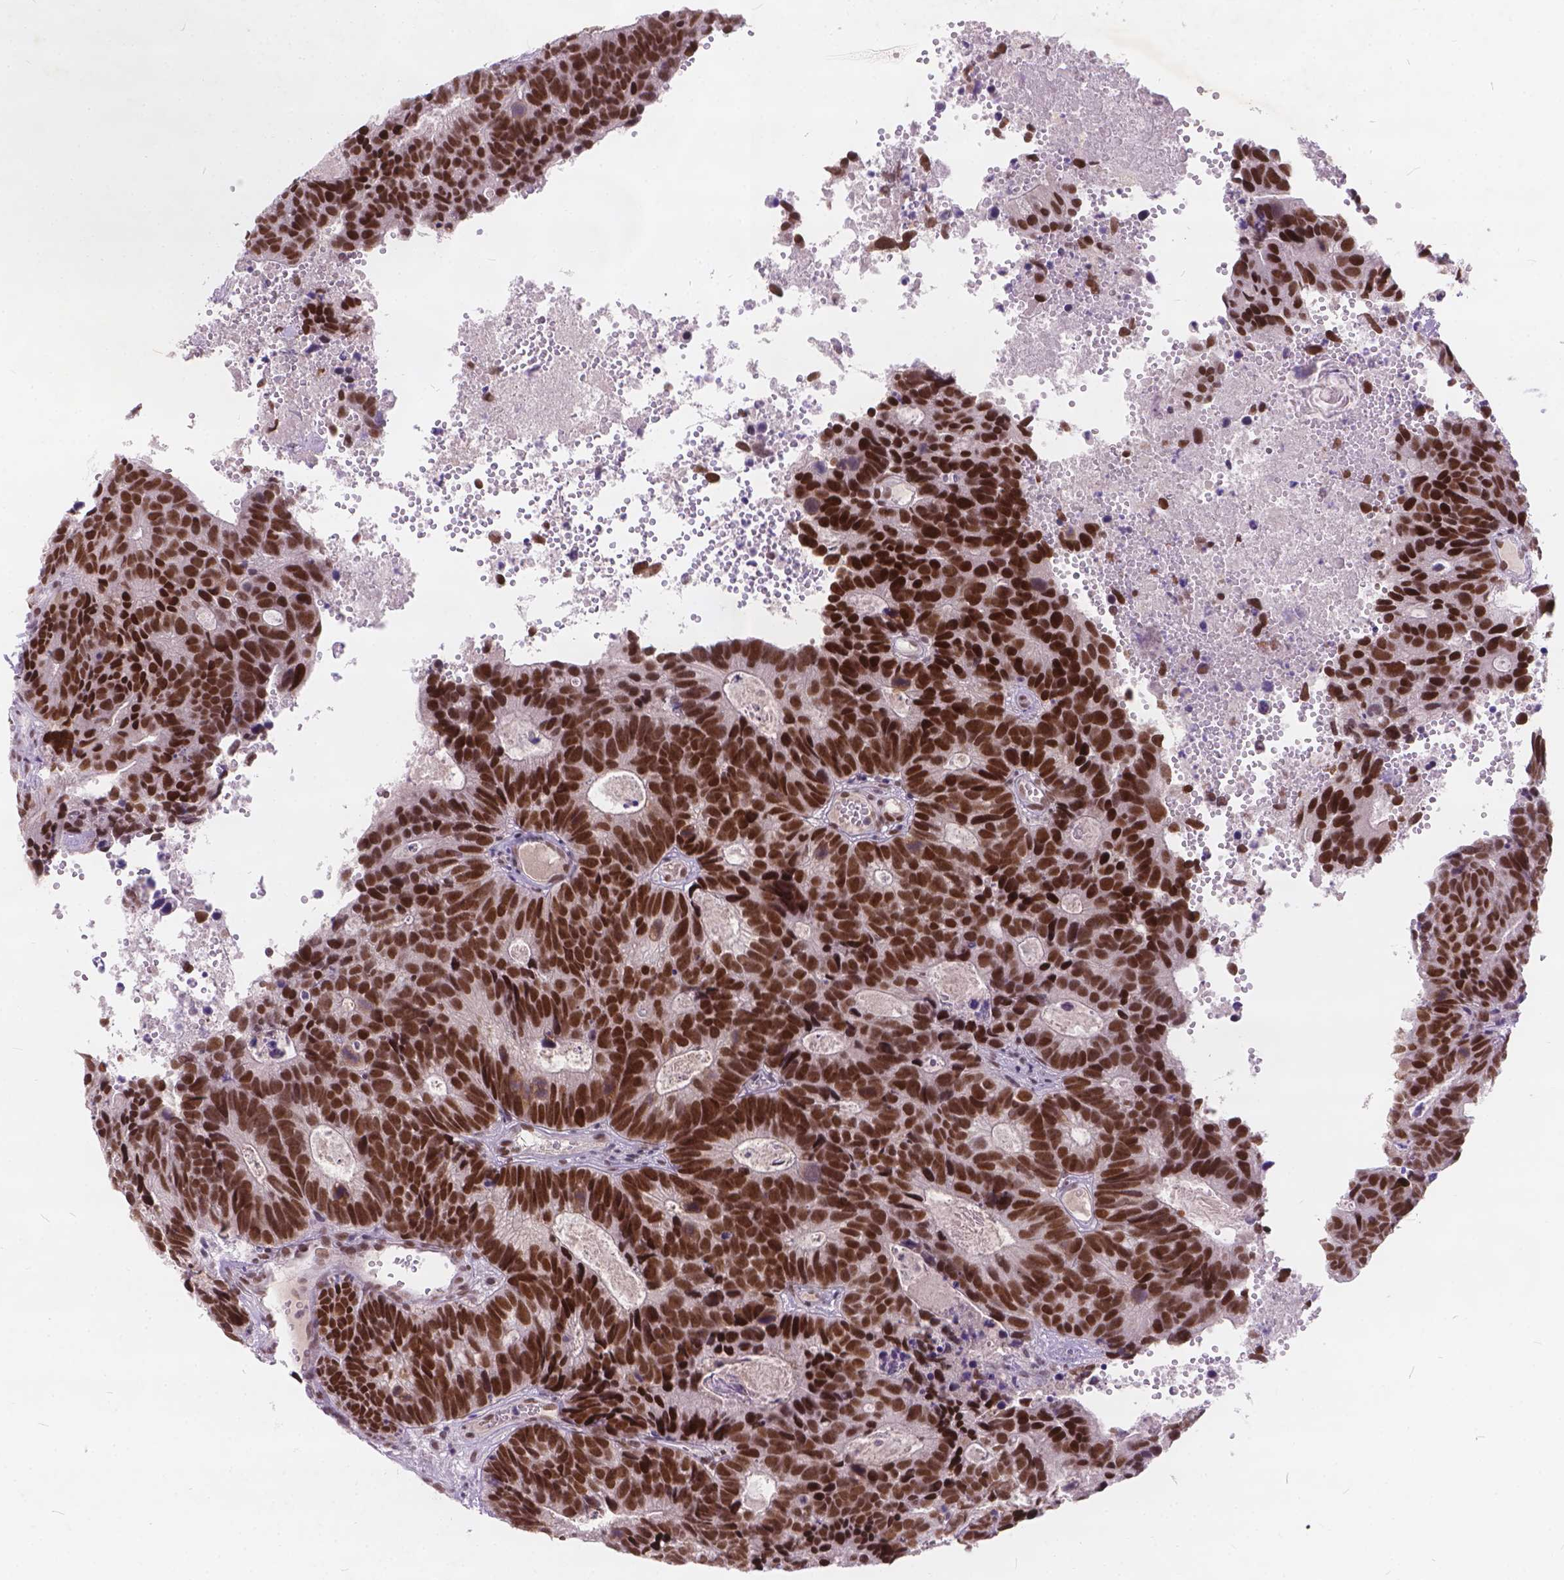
{"staining": {"intensity": "strong", "quantity": ">75%", "location": "nuclear"}, "tissue": "head and neck cancer", "cell_type": "Tumor cells", "image_type": "cancer", "snomed": [{"axis": "morphology", "description": "Adenocarcinoma, NOS"}, {"axis": "topography", "description": "Head-Neck"}], "caption": "Protein staining shows strong nuclear expression in approximately >75% of tumor cells in head and neck cancer.", "gene": "FAM53A", "patient": {"sex": "male", "age": 62}}